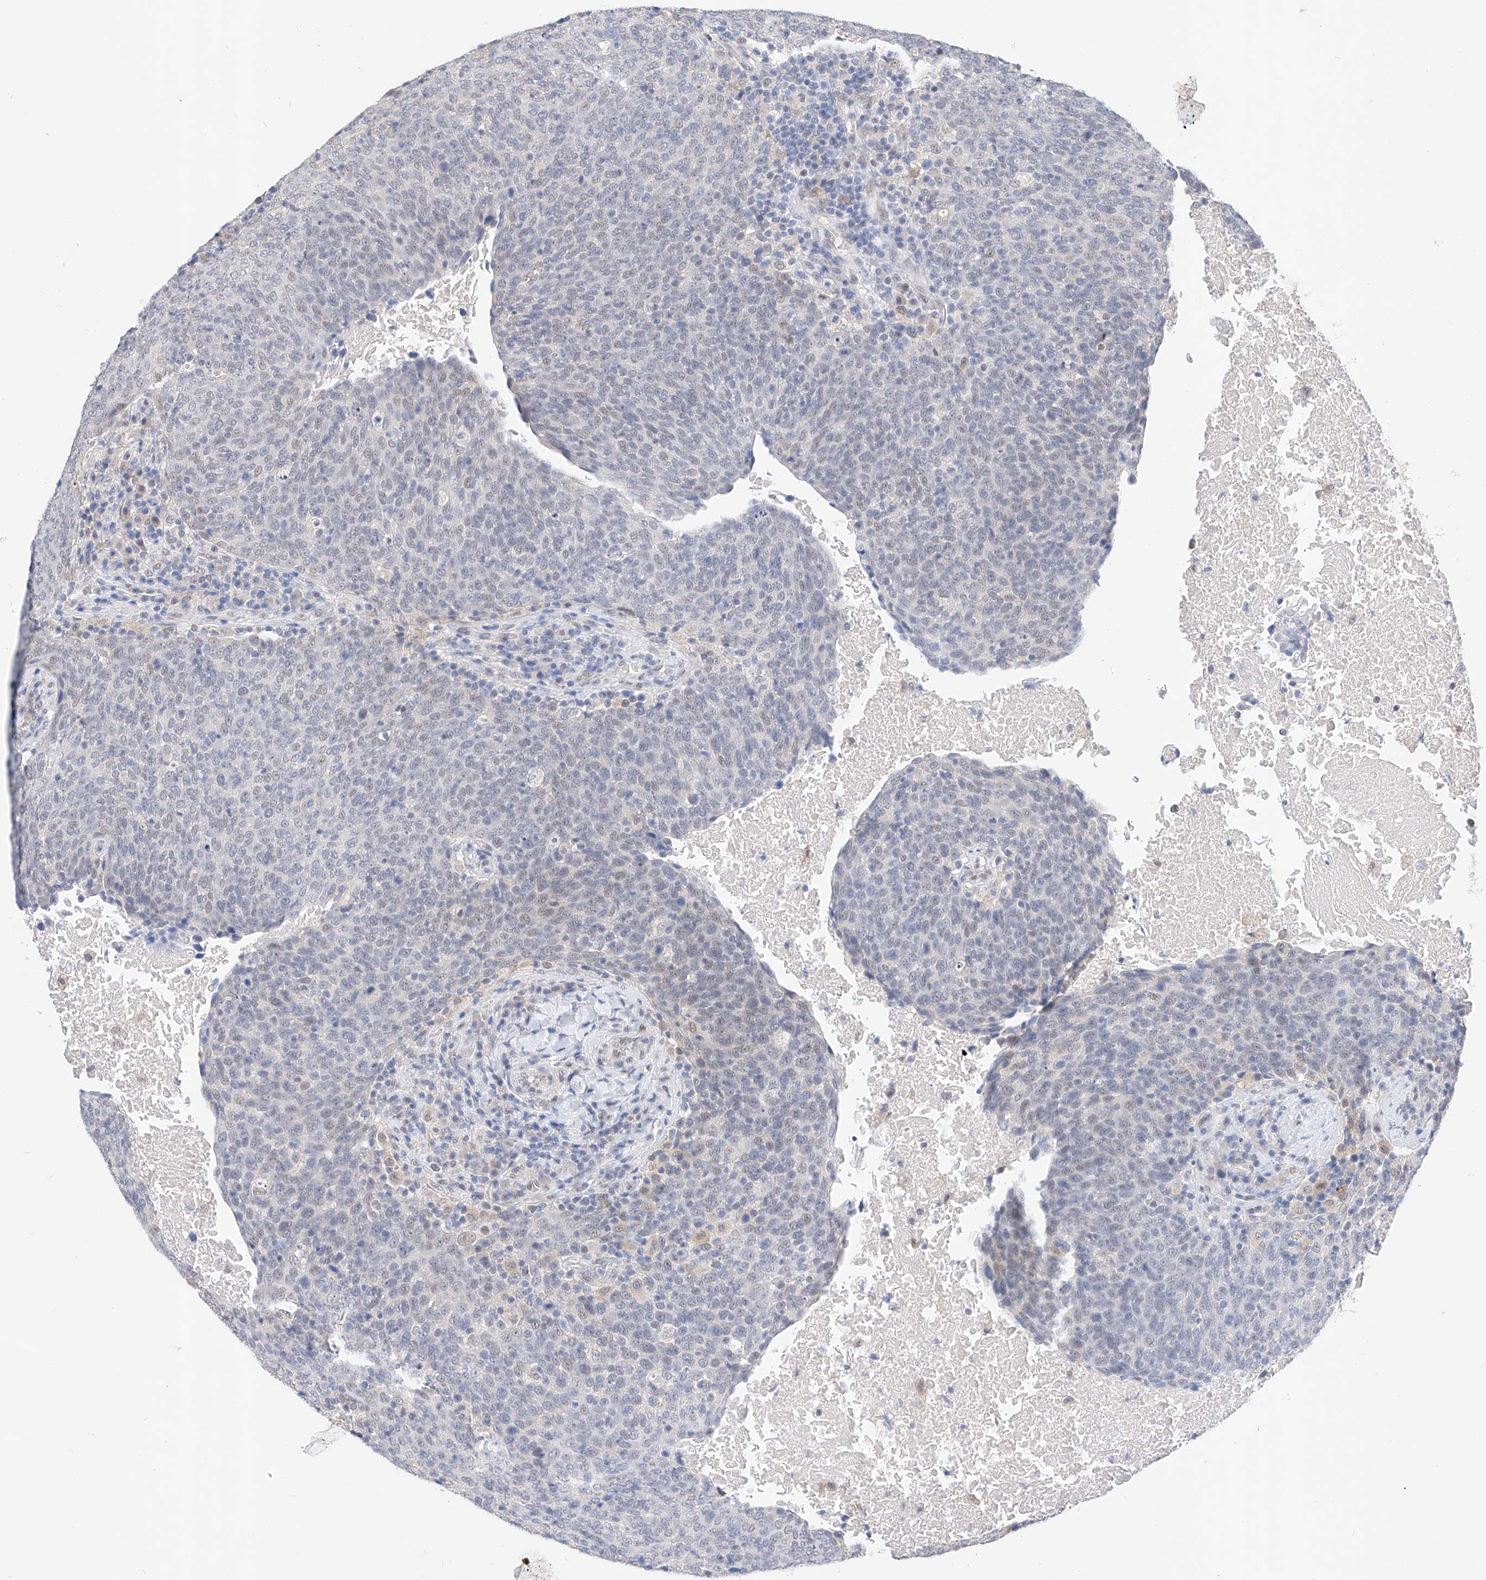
{"staining": {"intensity": "negative", "quantity": "none", "location": "none"}, "tissue": "head and neck cancer", "cell_type": "Tumor cells", "image_type": "cancer", "snomed": [{"axis": "morphology", "description": "Squamous cell carcinoma, NOS"}, {"axis": "morphology", "description": "Squamous cell carcinoma, metastatic, NOS"}, {"axis": "topography", "description": "Lymph node"}, {"axis": "topography", "description": "Head-Neck"}], "caption": "IHC image of neoplastic tissue: head and neck cancer (metastatic squamous cell carcinoma) stained with DAB (3,3'-diaminobenzidine) shows no significant protein expression in tumor cells.", "gene": "KCNJ1", "patient": {"sex": "male", "age": 62}}